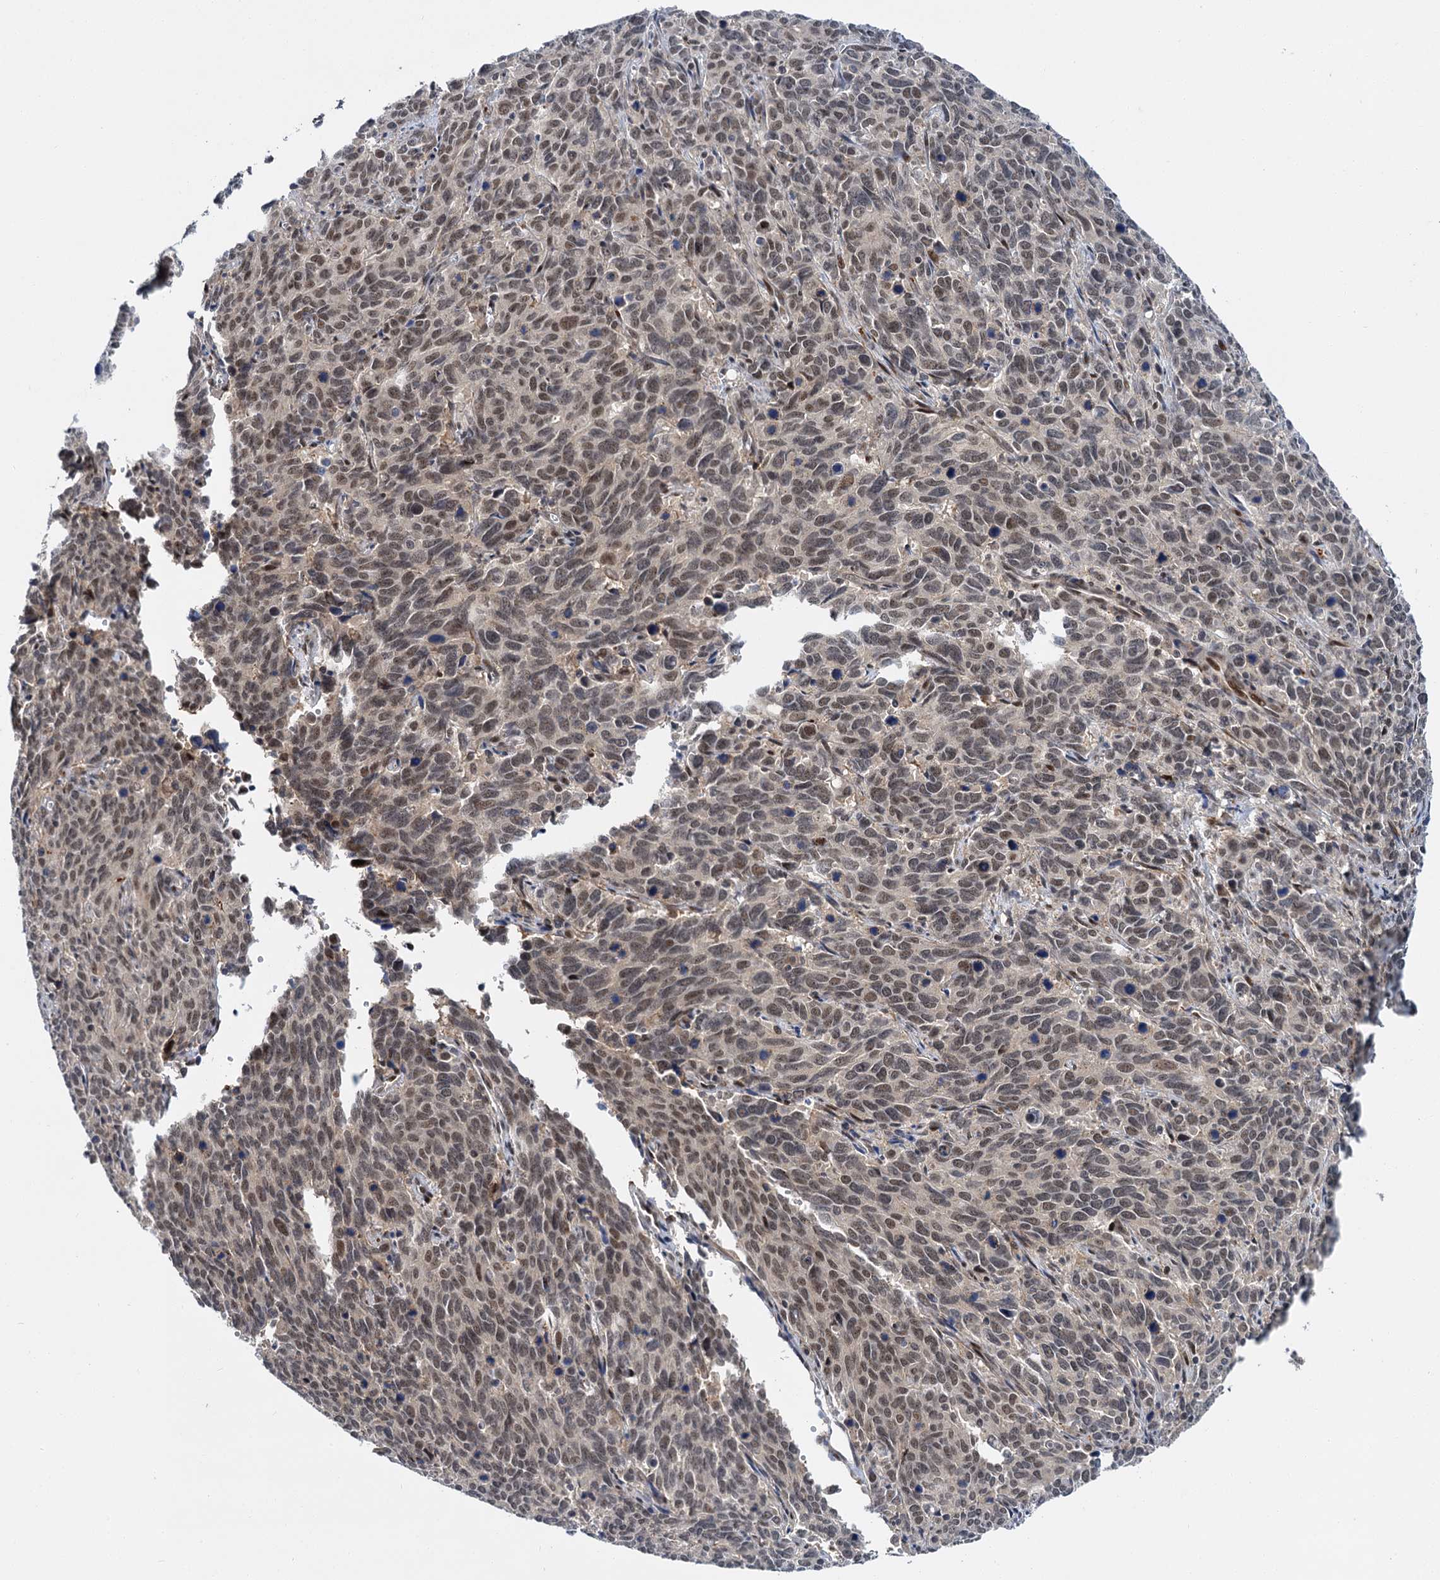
{"staining": {"intensity": "weak", "quantity": ">75%", "location": "nuclear"}, "tissue": "cervical cancer", "cell_type": "Tumor cells", "image_type": "cancer", "snomed": [{"axis": "morphology", "description": "Squamous cell carcinoma, NOS"}, {"axis": "topography", "description": "Cervix"}], "caption": "Immunohistochemistry (IHC) of cervical cancer demonstrates low levels of weak nuclear positivity in approximately >75% of tumor cells. Using DAB (3,3'-diaminobenzidine) (brown) and hematoxylin (blue) stains, captured at high magnification using brightfield microscopy.", "gene": "MBD6", "patient": {"sex": "female", "age": 60}}